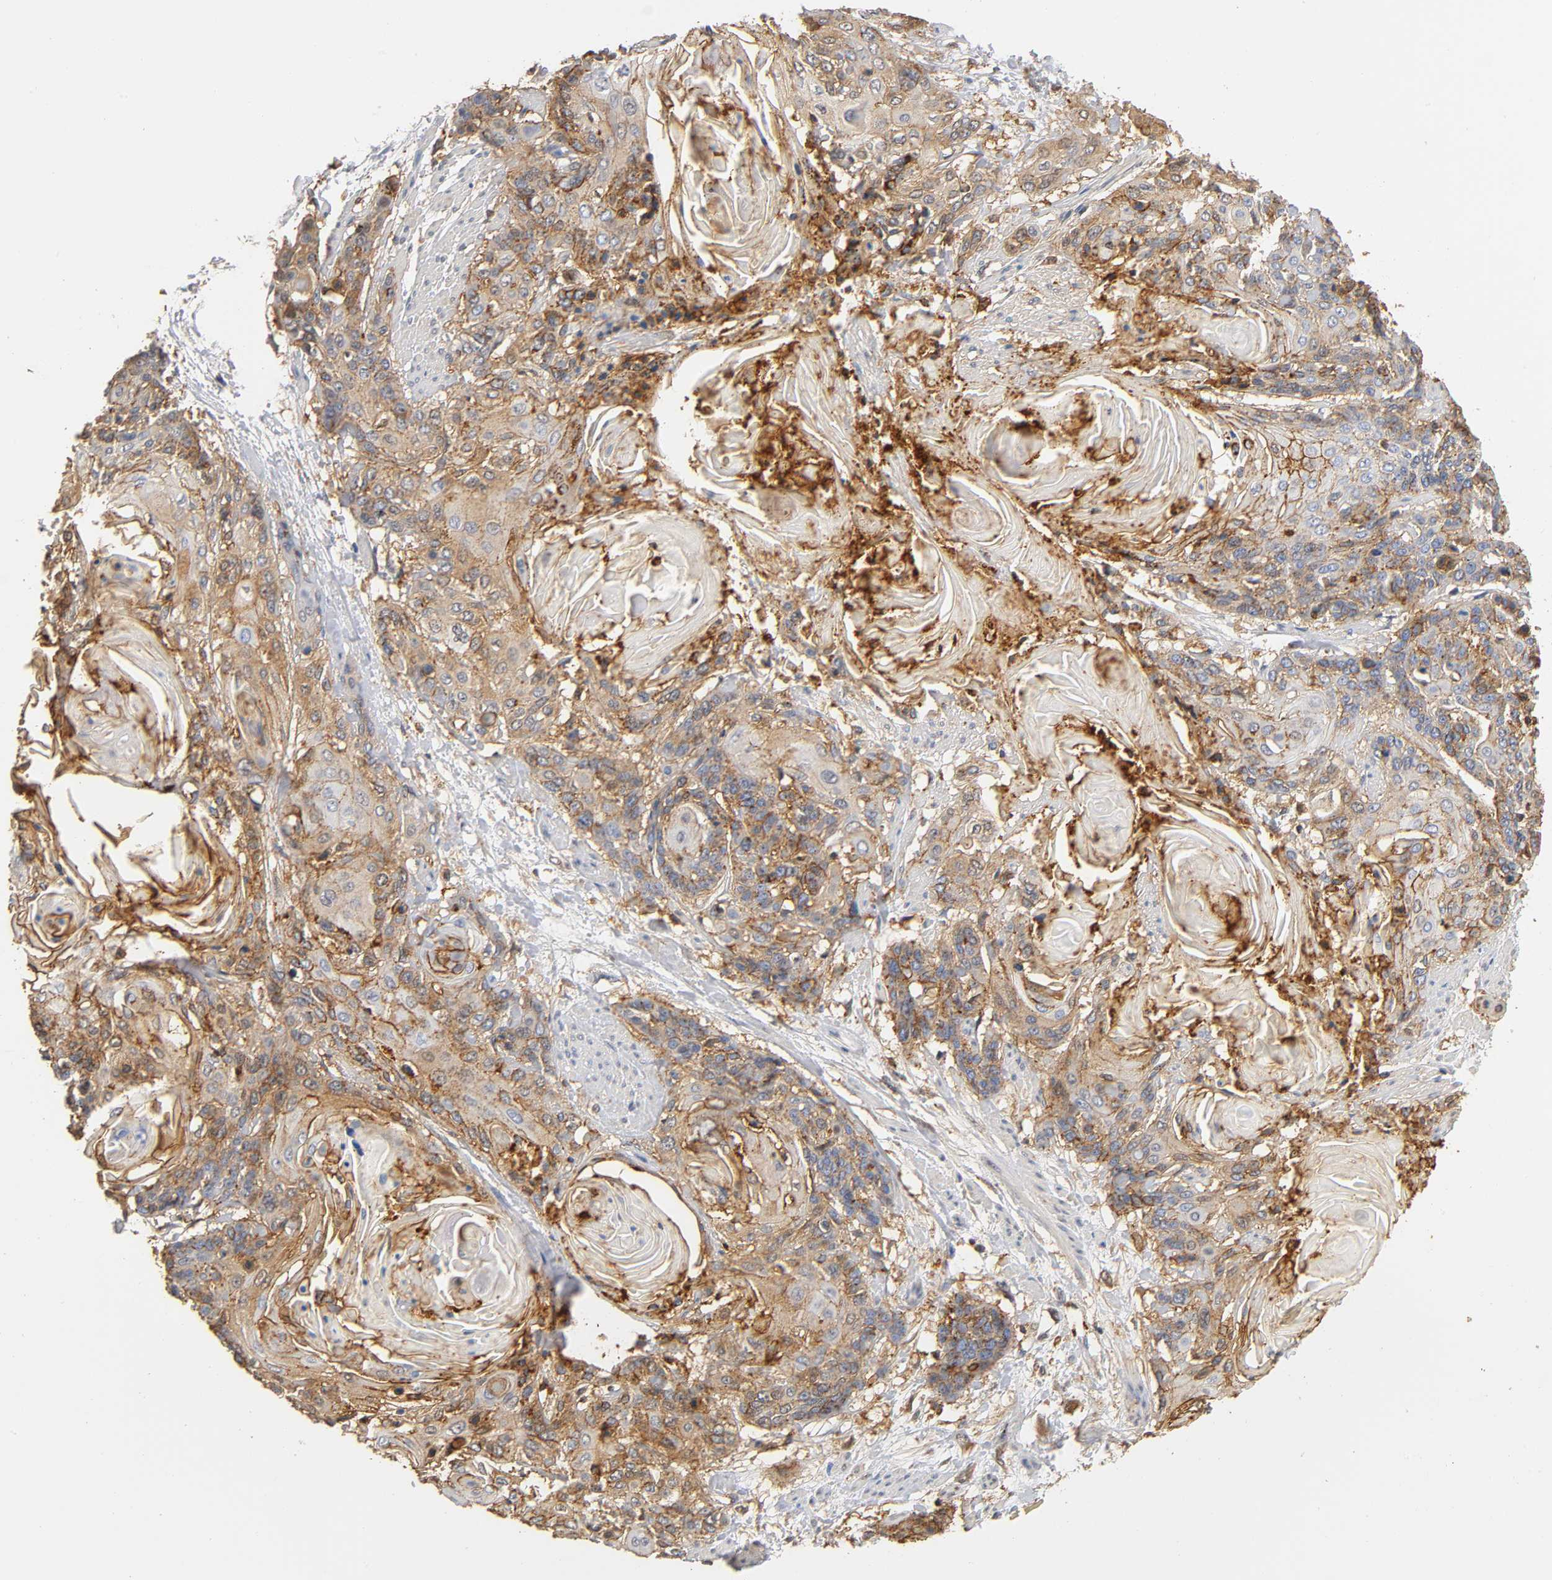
{"staining": {"intensity": "moderate", "quantity": "25%-75%", "location": "cytoplasmic/membranous"}, "tissue": "cervical cancer", "cell_type": "Tumor cells", "image_type": "cancer", "snomed": [{"axis": "morphology", "description": "Squamous cell carcinoma, NOS"}, {"axis": "topography", "description": "Cervix"}], "caption": "Cervical cancer (squamous cell carcinoma) stained with a brown dye reveals moderate cytoplasmic/membranous positive staining in approximately 25%-75% of tumor cells.", "gene": "ANXA11", "patient": {"sex": "female", "age": 57}}